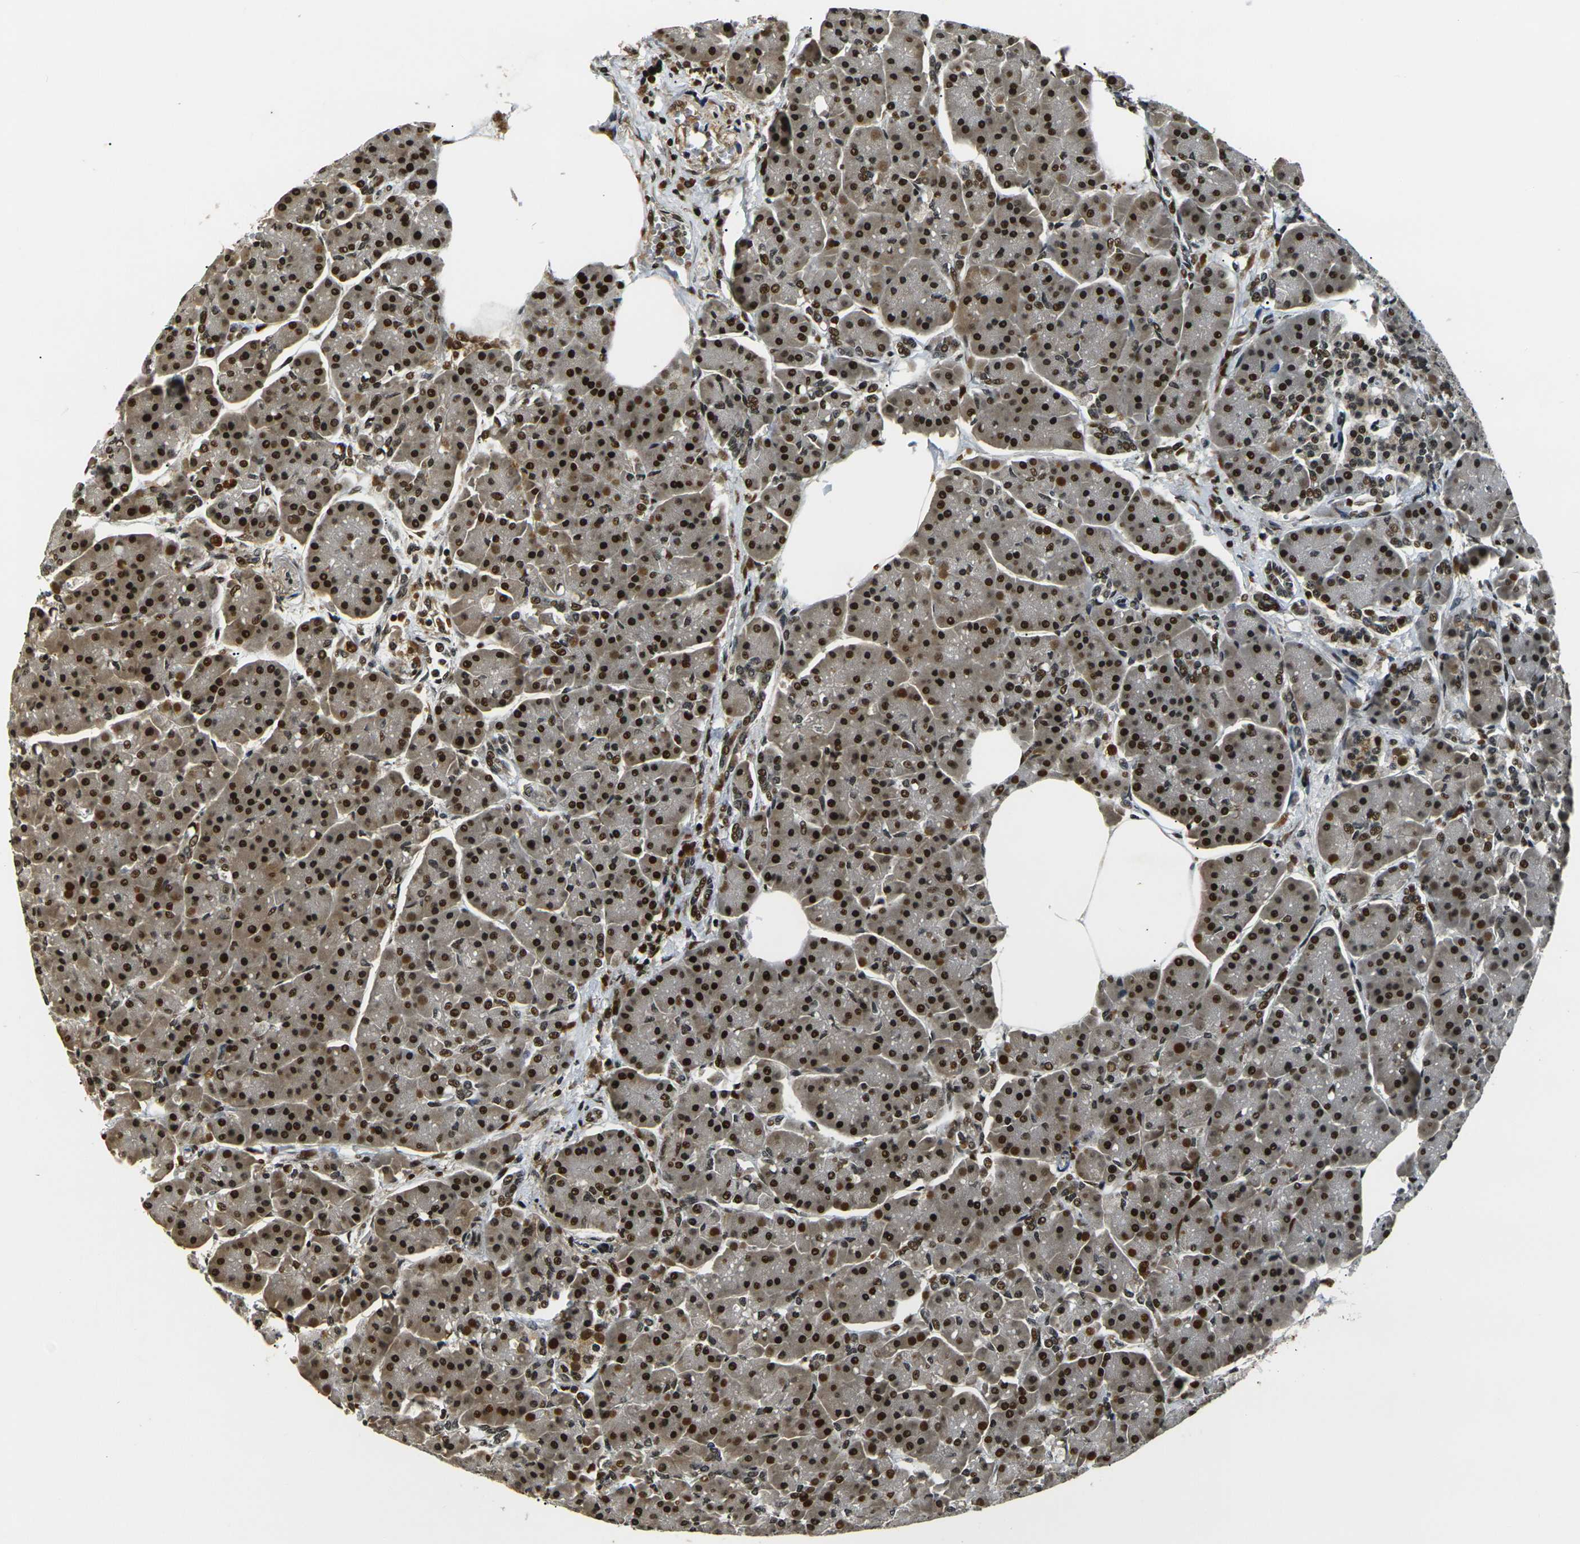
{"staining": {"intensity": "strong", "quantity": ">75%", "location": "cytoplasmic/membranous,nuclear"}, "tissue": "pancreas", "cell_type": "Exocrine glandular cells", "image_type": "normal", "snomed": [{"axis": "morphology", "description": "Normal tissue, NOS"}, {"axis": "topography", "description": "Pancreas"}], "caption": "Pancreas stained with a protein marker shows strong staining in exocrine glandular cells.", "gene": "ACTL6A", "patient": {"sex": "female", "age": 70}}